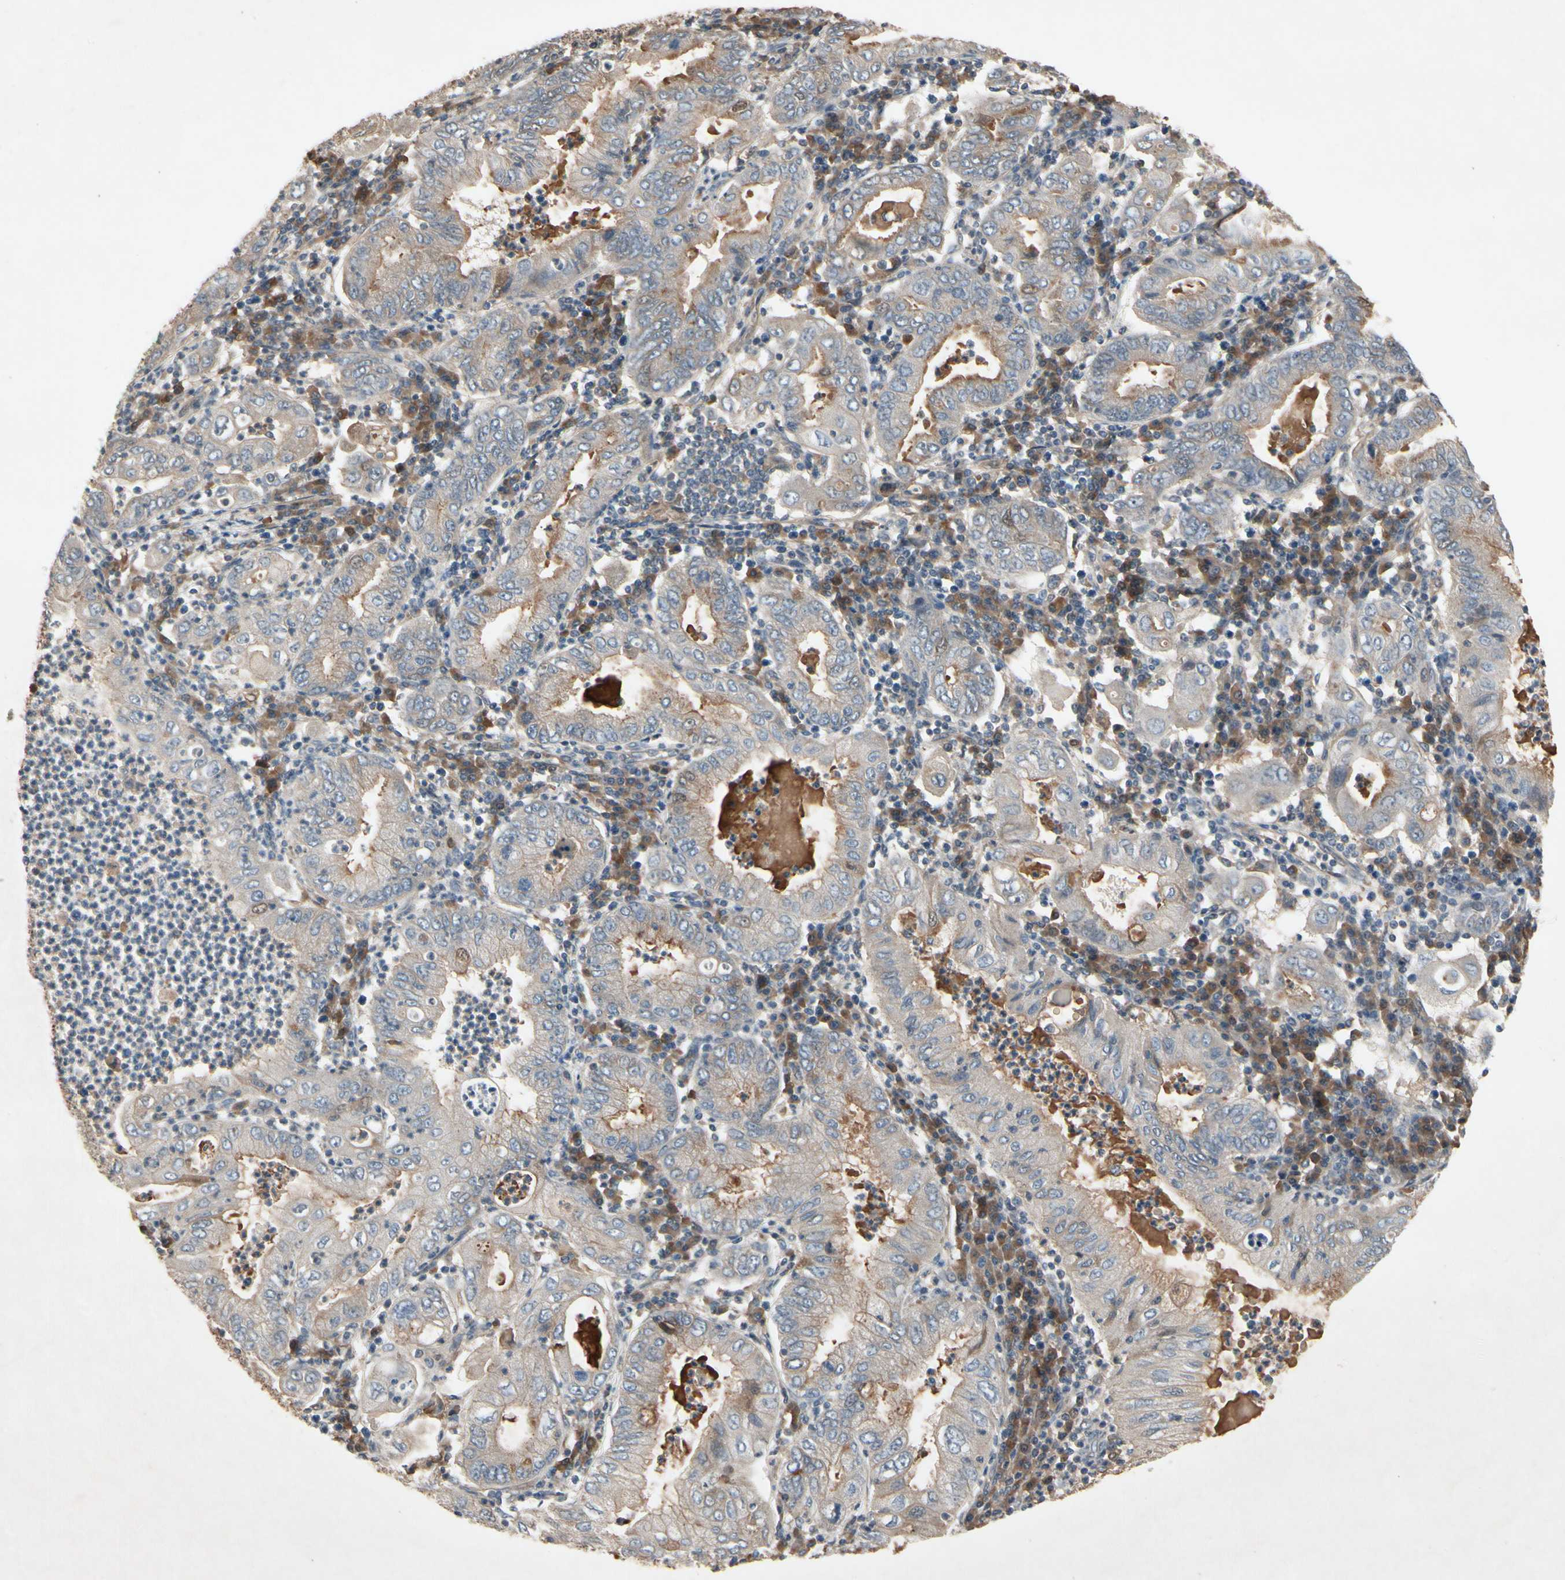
{"staining": {"intensity": "weak", "quantity": ">75%", "location": "none"}, "tissue": "stomach cancer", "cell_type": "Tumor cells", "image_type": "cancer", "snomed": [{"axis": "morphology", "description": "Normal tissue, NOS"}, {"axis": "morphology", "description": "Adenocarcinoma, NOS"}, {"axis": "topography", "description": "Esophagus"}, {"axis": "topography", "description": "Stomach, upper"}, {"axis": "topography", "description": "Peripheral nerve tissue"}], "caption": "Weak None staining is present in approximately >75% of tumor cells in stomach cancer (adenocarcinoma).", "gene": "NSF", "patient": {"sex": "male", "age": 62}}